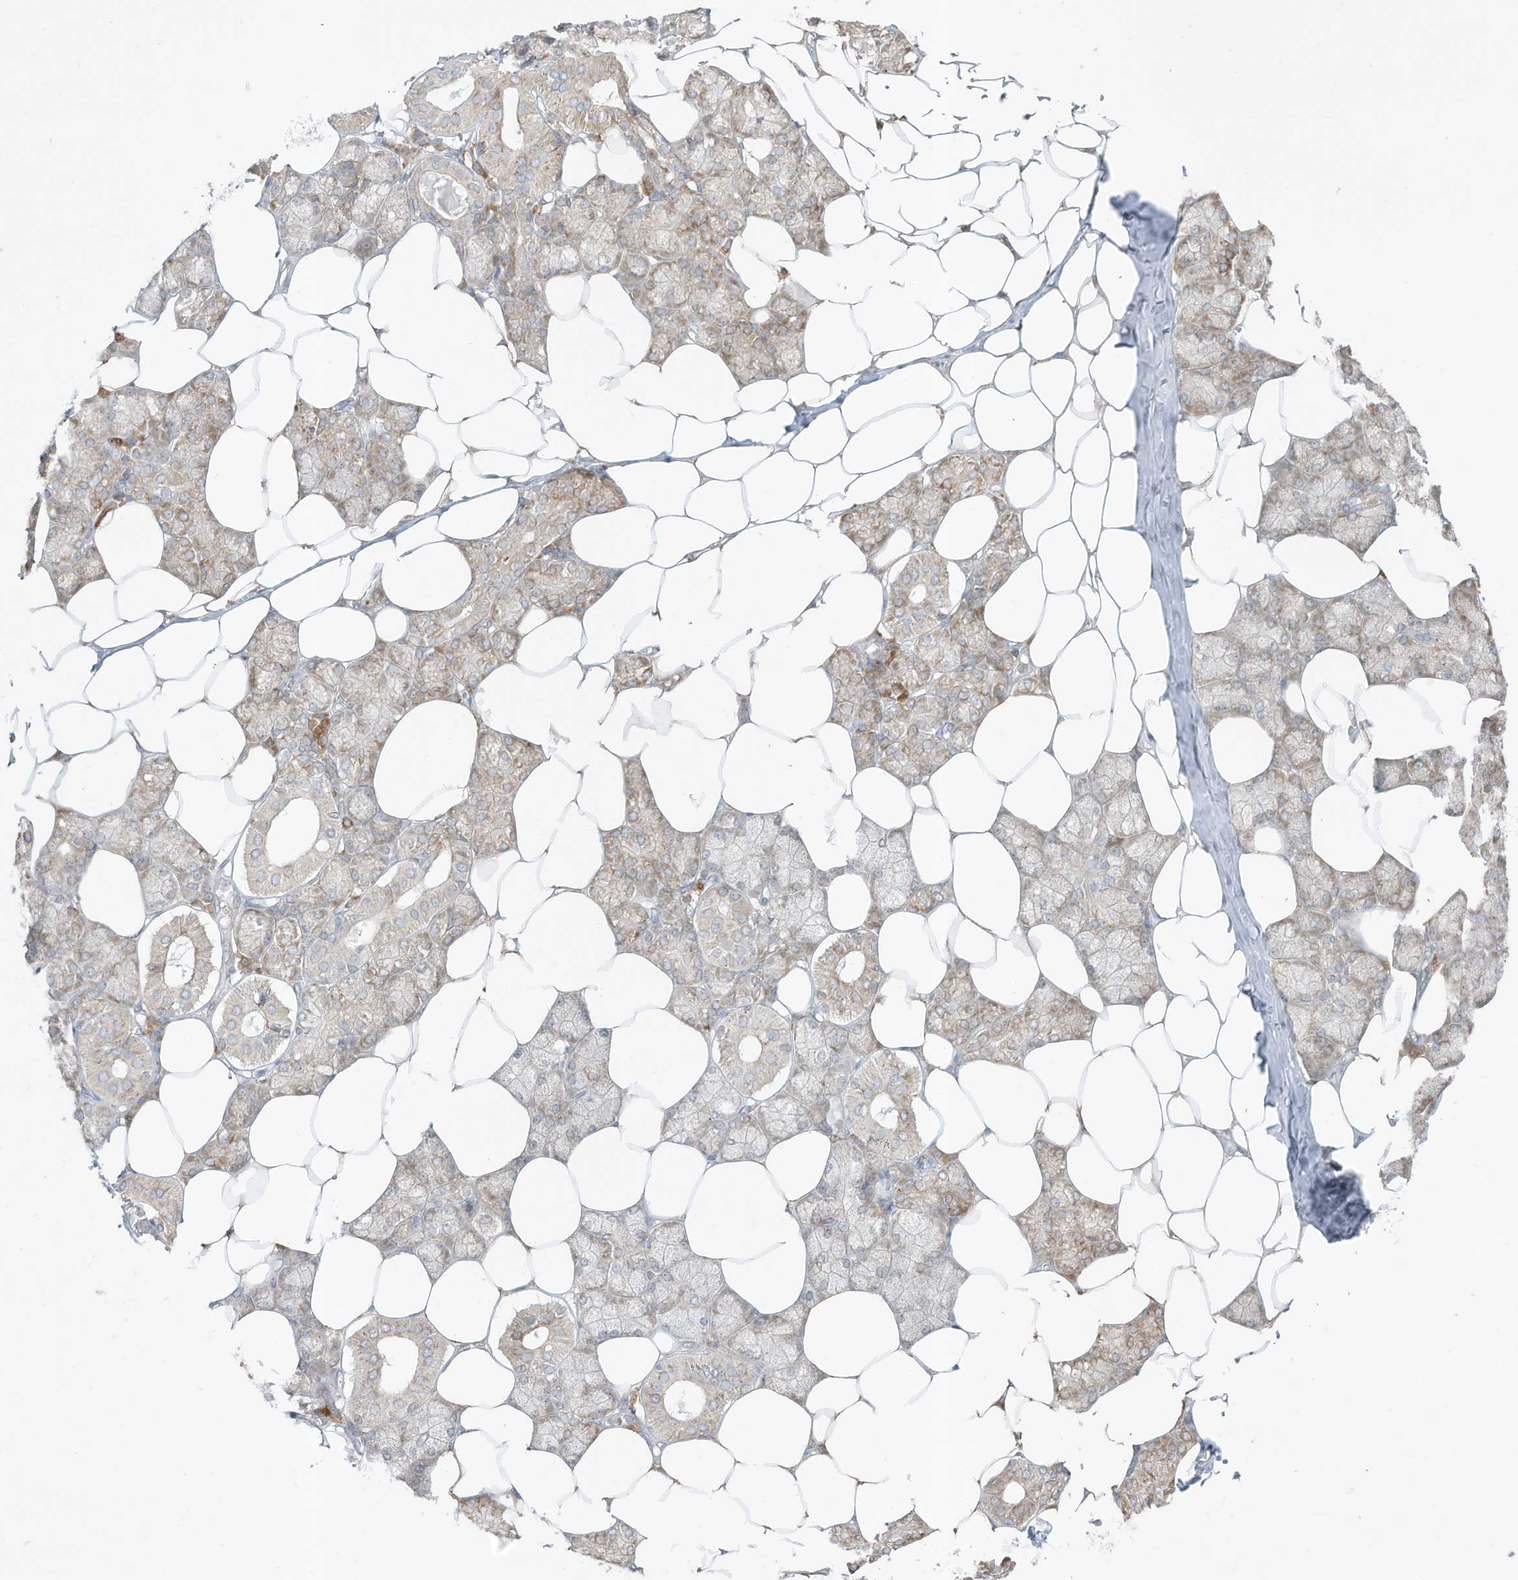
{"staining": {"intensity": "moderate", "quantity": "25%-75%", "location": "cytoplasmic/membranous"}, "tissue": "salivary gland", "cell_type": "Glandular cells", "image_type": "normal", "snomed": [{"axis": "morphology", "description": "Normal tissue, NOS"}, {"axis": "topography", "description": "Salivary gland"}], "caption": "IHC (DAB) staining of normal human salivary gland shows moderate cytoplasmic/membranous protein expression in approximately 25%-75% of glandular cells. (IHC, brightfield microscopy, high magnification).", "gene": "PTK6", "patient": {"sex": "male", "age": 62}}